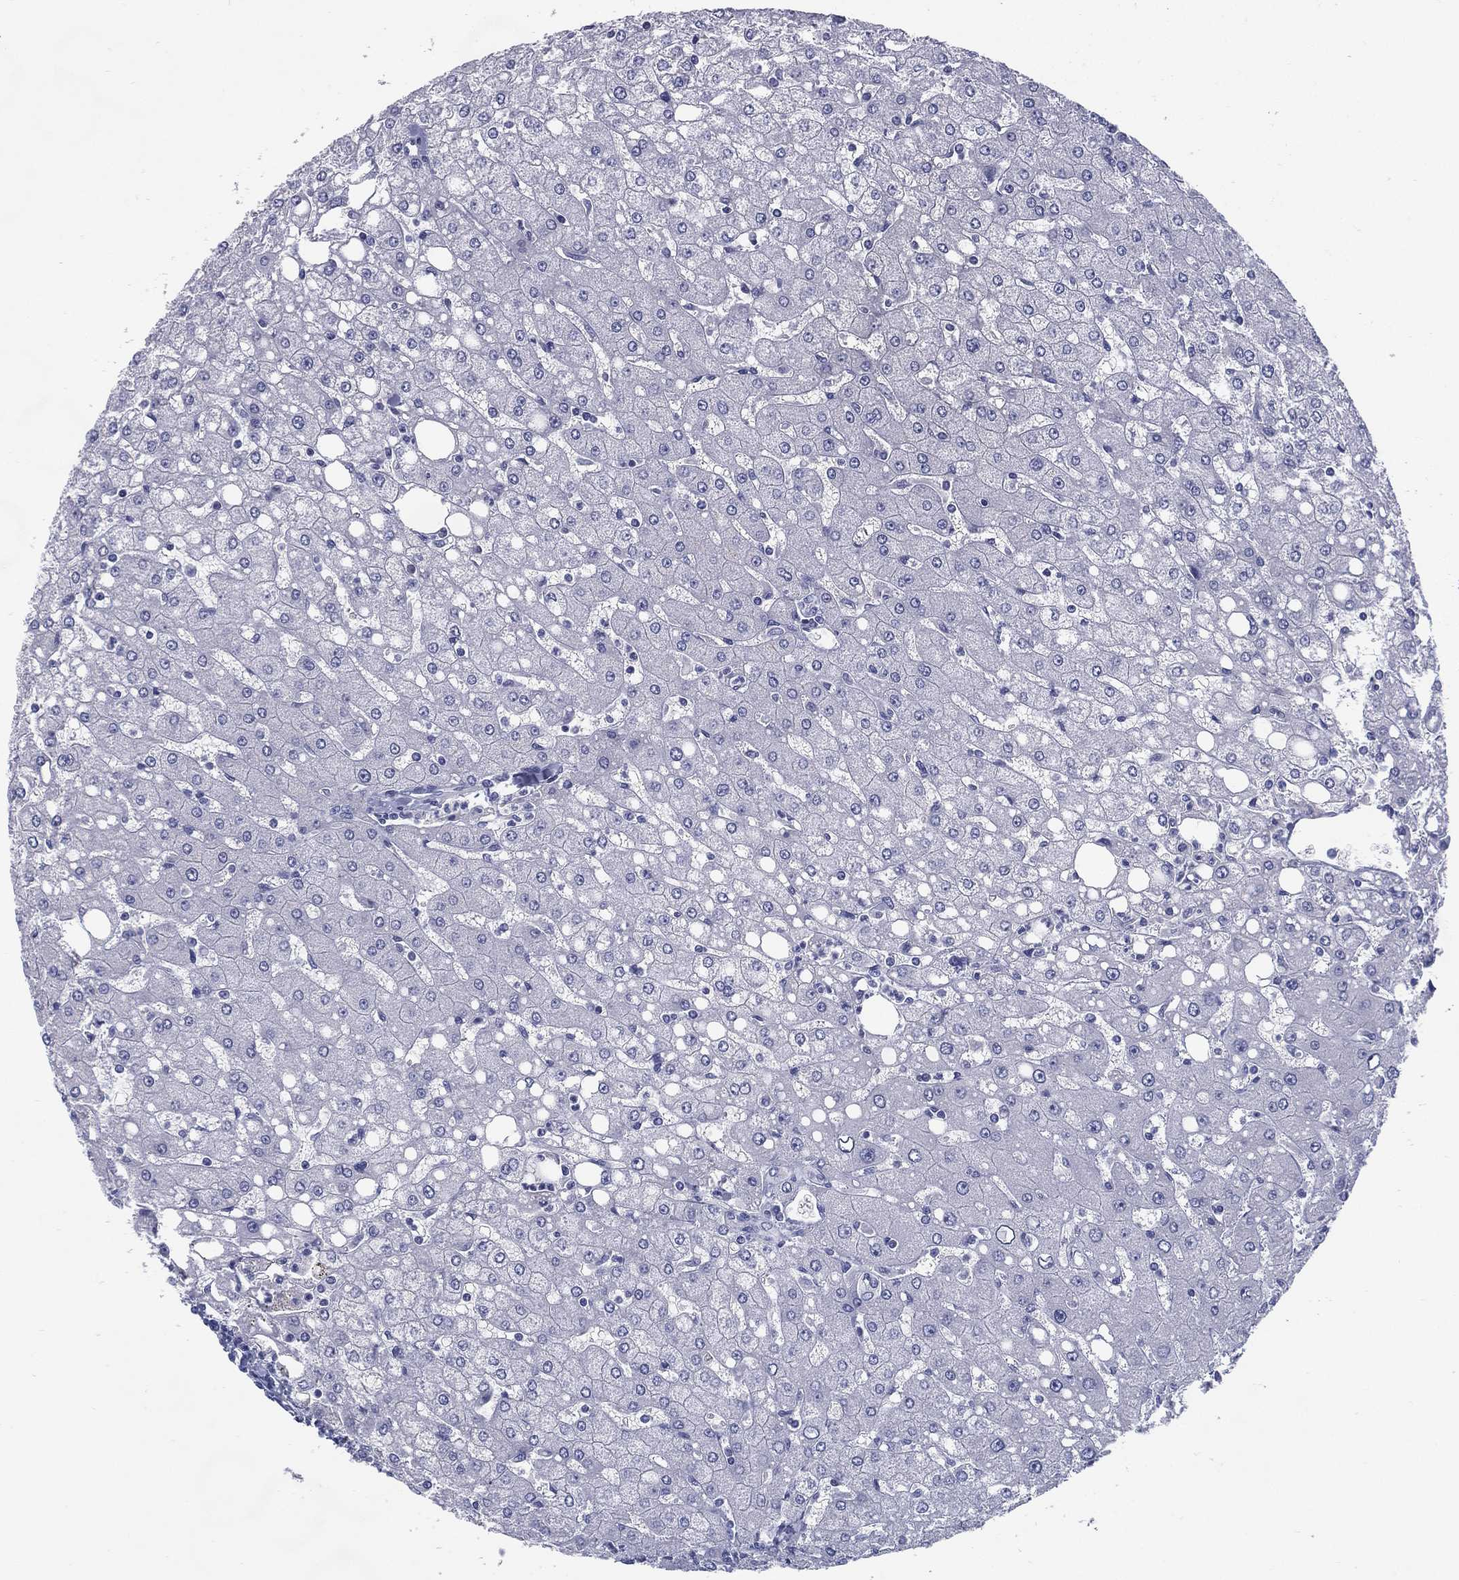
{"staining": {"intensity": "negative", "quantity": "none", "location": "none"}, "tissue": "liver", "cell_type": "Cholangiocytes", "image_type": "normal", "snomed": [{"axis": "morphology", "description": "Normal tissue, NOS"}, {"axis": "topography", "description": "Liver"}], "caption": "Immunohistochemistry histopathology image of unremarkable liver: liver stained with DAB (3,3'-diaminobenzidine) displays no significant protein expression in cholangiocytes.", "gene": "C19orf18", "patient": {"sex": "female", "age": 53}}